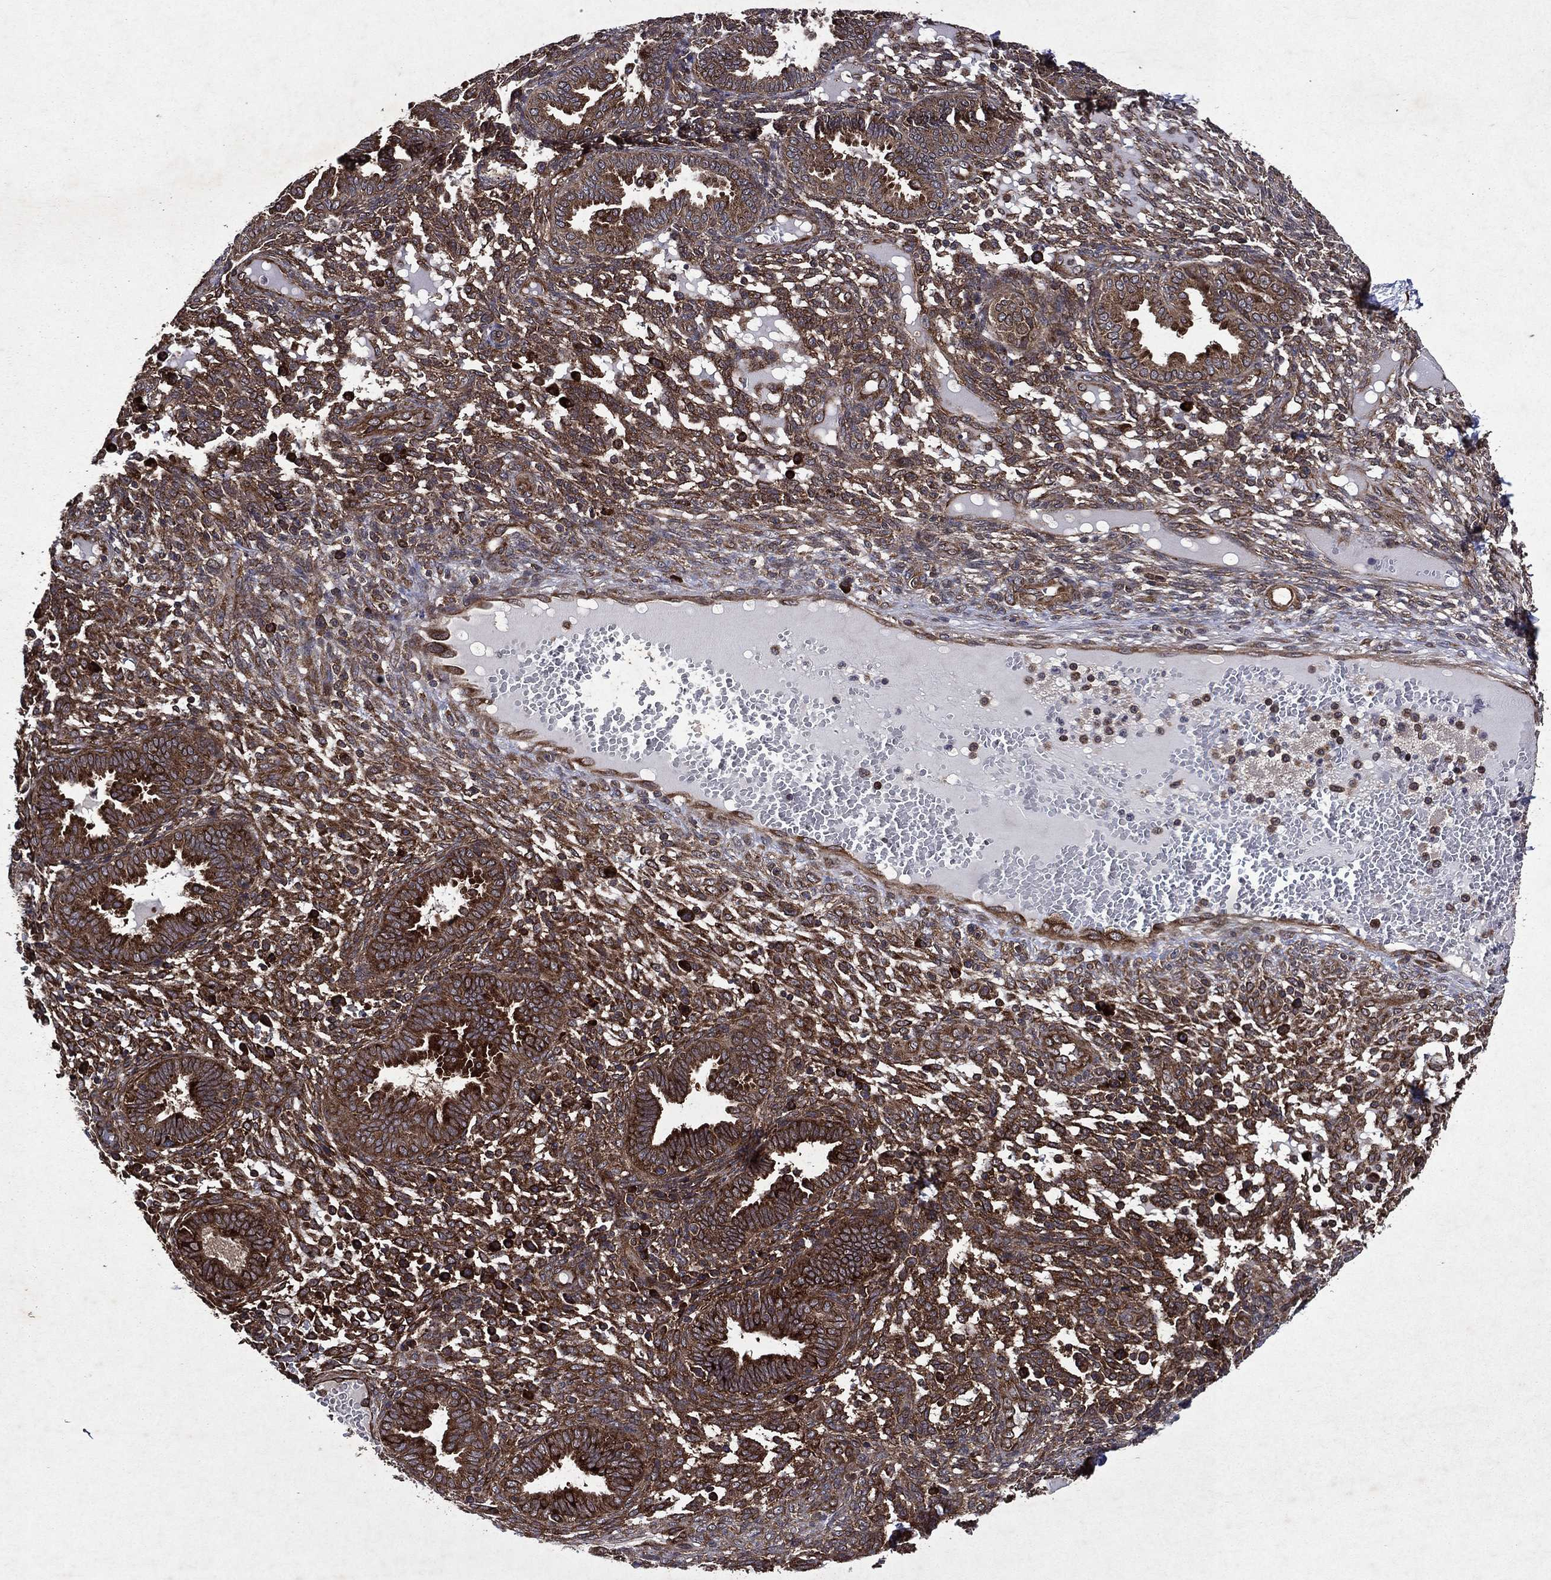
{"staining": {"intensity": "moderate", "quantity": "25%-75%", "location": "cytoplasmic/membranous"}, "tissue": "endometrium", "cell_type": "Cells in endometrial stroma", "image_type": "normal", "snomed": [{"axis": "morphology", "description": "Normal tissue, NOS"}, {"axis": "topography", "description": "Endometrium"}], "caption": "Immunohistochemistry (IHC) micrograph of unremarkable endometrium: human endometrium stained using immunohistochemistry displays medium levels of moderate protein expression localized specifically in the cytoplasmic/membranous of cells in endometrial stroma, appearing as a cytoplasmic/membranous brown color.", "gene": "EIF2B4", "patient": {"sex": "female", "age": 42}}